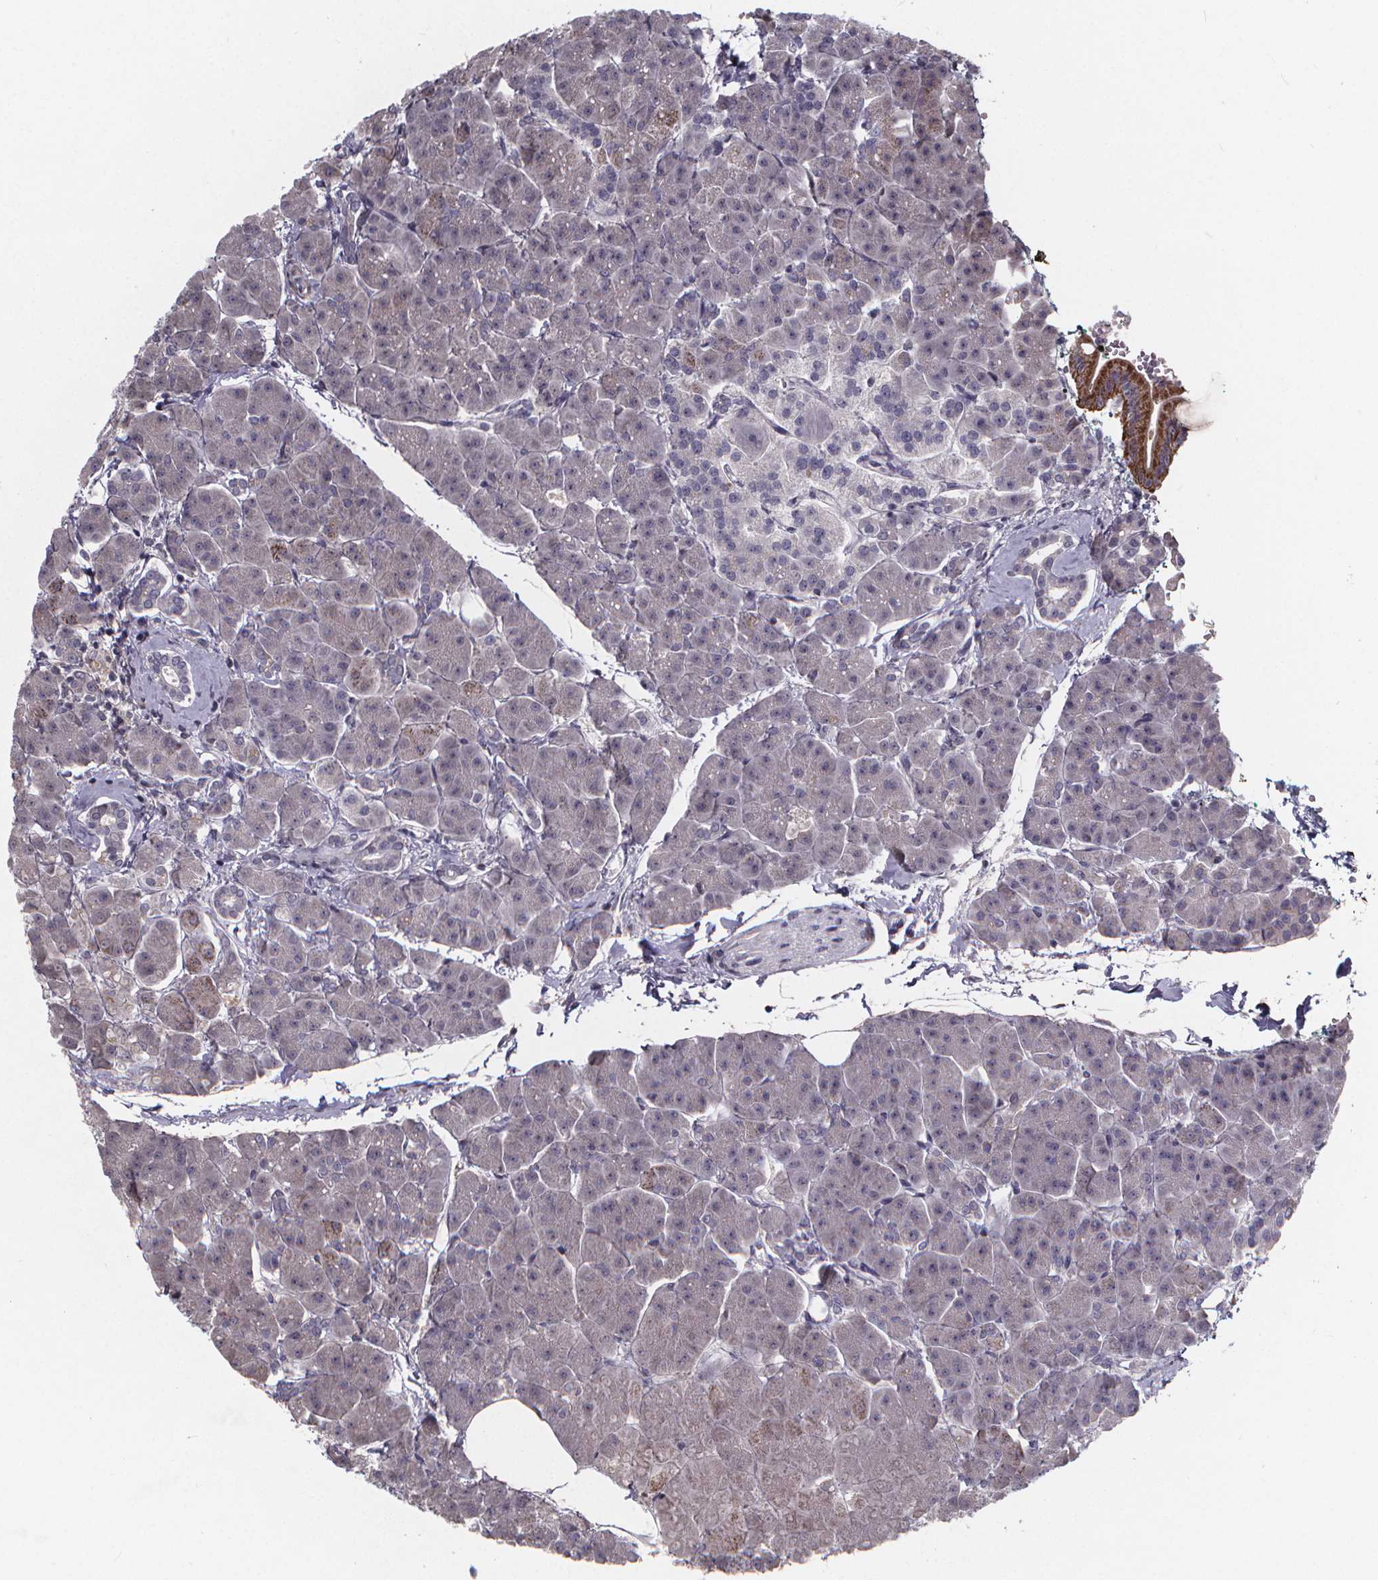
{"staining": {"intensity": "moderate", "quantity": "<25%", "location": "cytoplasmic/membranous"}, "tissue": "pancreas", "cell_type": "Exocrine glandular cells", "image_type": "normal", "snomed": [{"axis": "morphology", "description": "Normal tissue, NOS"}, {"axis": "topography", "description": "Adipose tissue"}, {"axis": "topography", "description": "Pancreas"}, {"axis": "topography", "description": "Peripheral nerve tissue"}], "caption": "Brown immunohistochemical staining in normal human pancreas reveals moderate cytoplasmic/membranous staining in about <25% of exocrine glandular cells.", "gene": "FBXW2", "patient": {"sex": "female", "age": 58}}